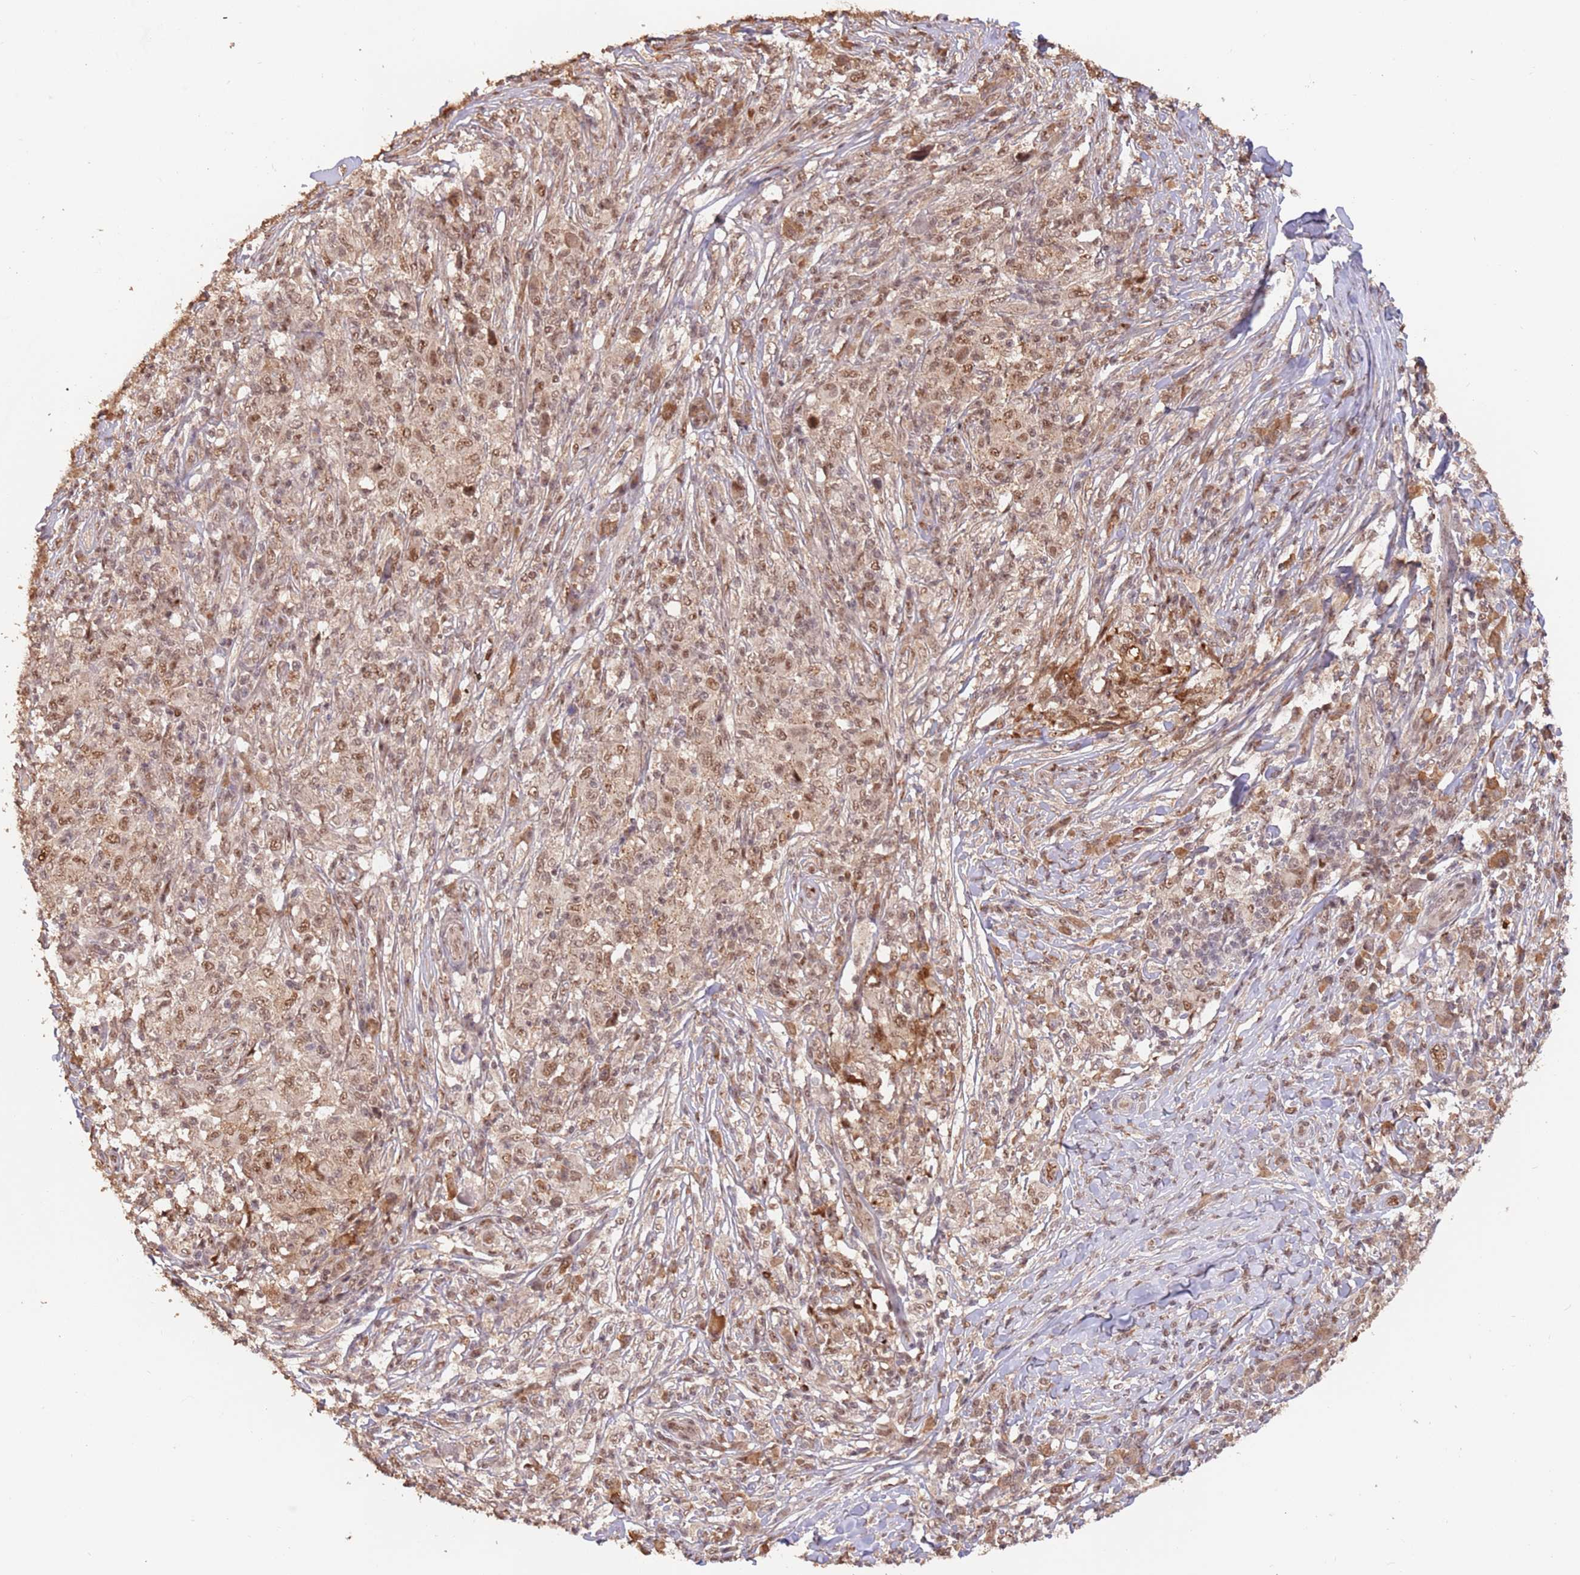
{"staining": {"intensity": "moderate", "quantity": ">75%", "location": "nuclear"}, "tissue": "melanoma", "cell_type": "Tumor cells", "image_type": "cancer", "snomed": [{"axis": "morphology", "description": "Malignant melanoma, NOS"}, {"axis": "topography", "description": "Skin"}], "caption": "Immunohistochemical staining of human melanoma displays moderate nuclear protein positivity in about >75% of tumor cells.", "gene": "RFXANK", "patient": {"sex": "male", "age": 66}}